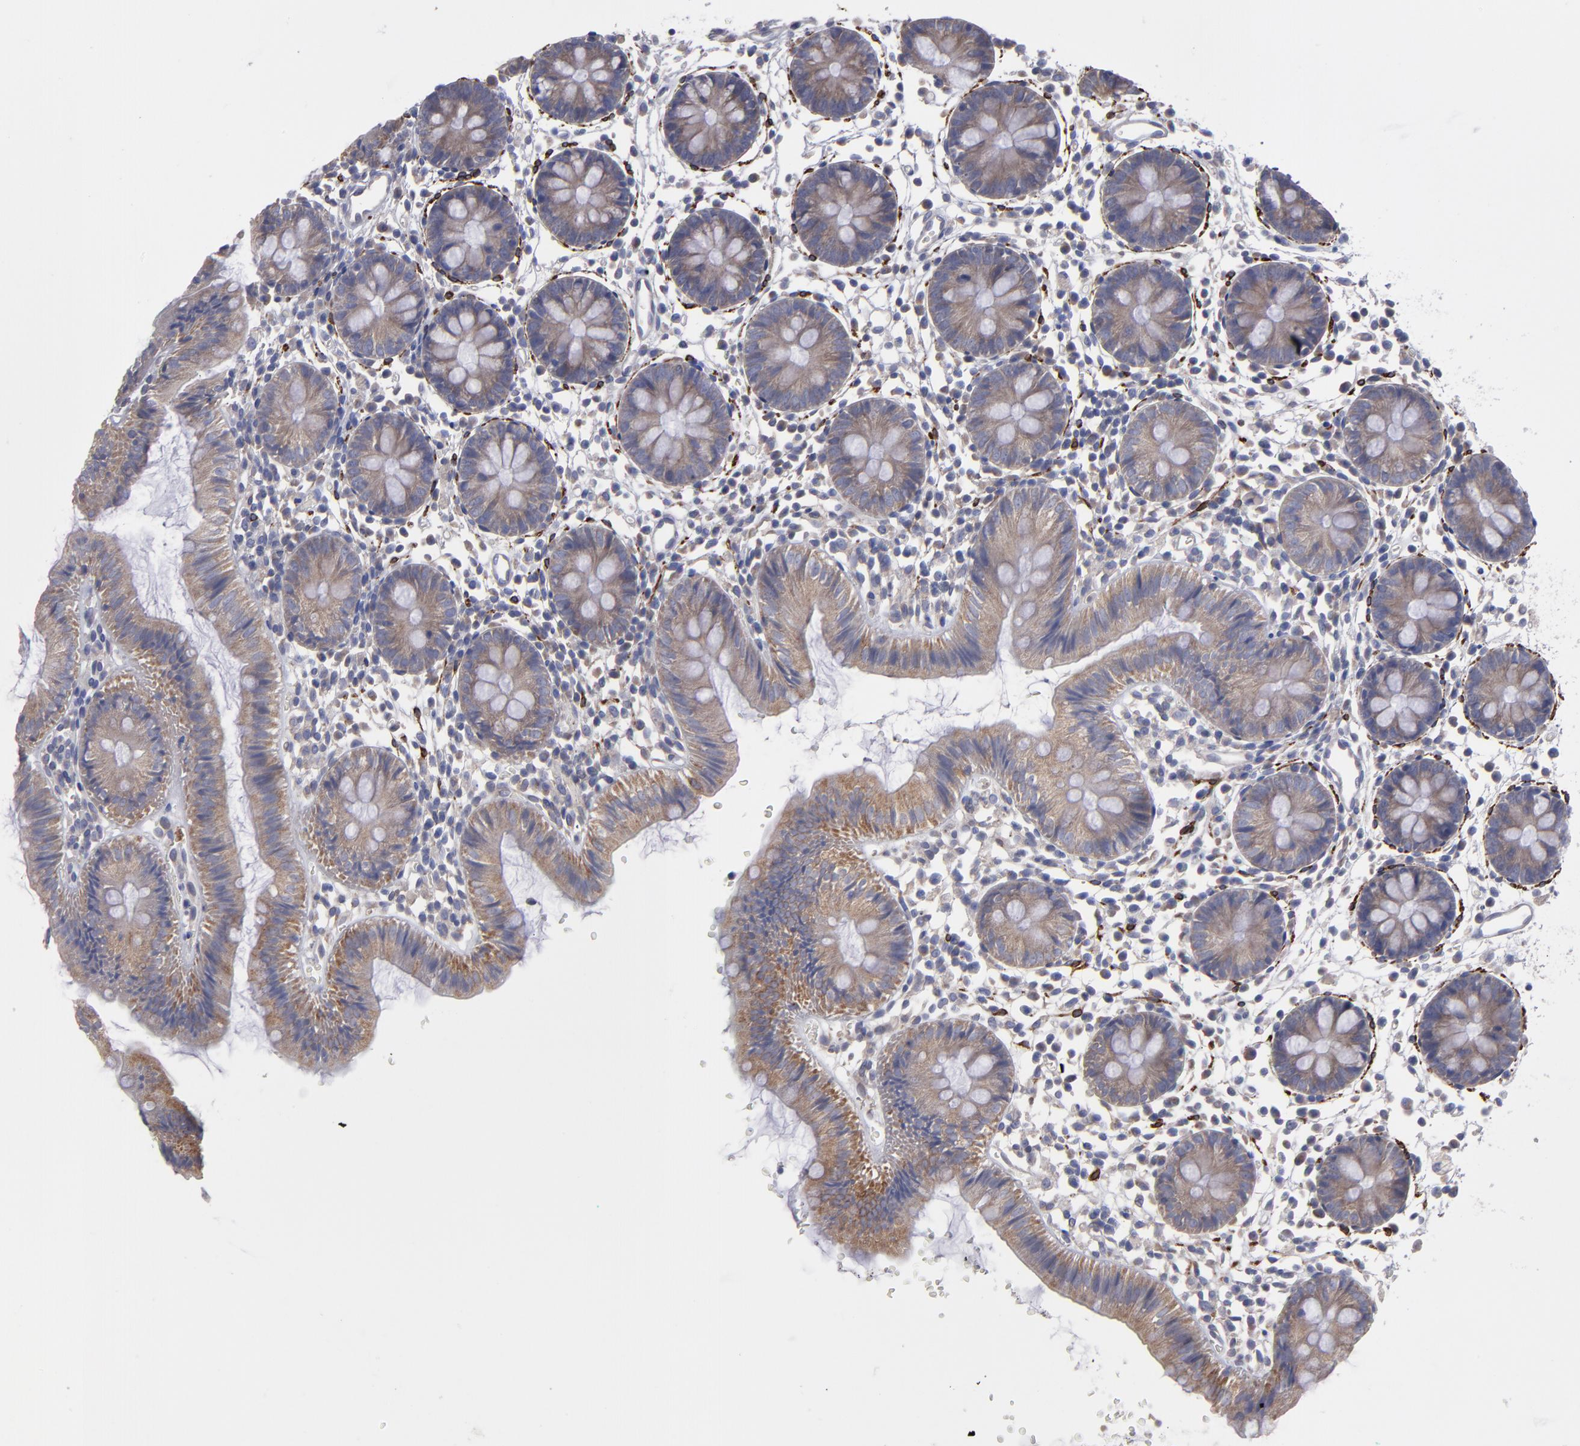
{"staining": {"intensity": "strong", "quantity": ">75%", "location": "cytoplasmic/membranous"}, "tissue": "colon", "cell_type": "Endothelial cells", "image_type": "normal", "snomed": [{"axis": "morphology", "description": "Normal tissue, NOS"}, {"axis": "topography", "description": "Colon"}], "caption": "The photomicrograph displays immunohistochemical staining of unremarkable colon. There is strong cytoplasmic/membranous positivity is appreciated in approximately >75% of endothelial cells. The protein of interest is shown in brown color, while the nuclei are stained blue.", "gene": "SLMAP", "patient": {"sex": "male", "age": 14}}